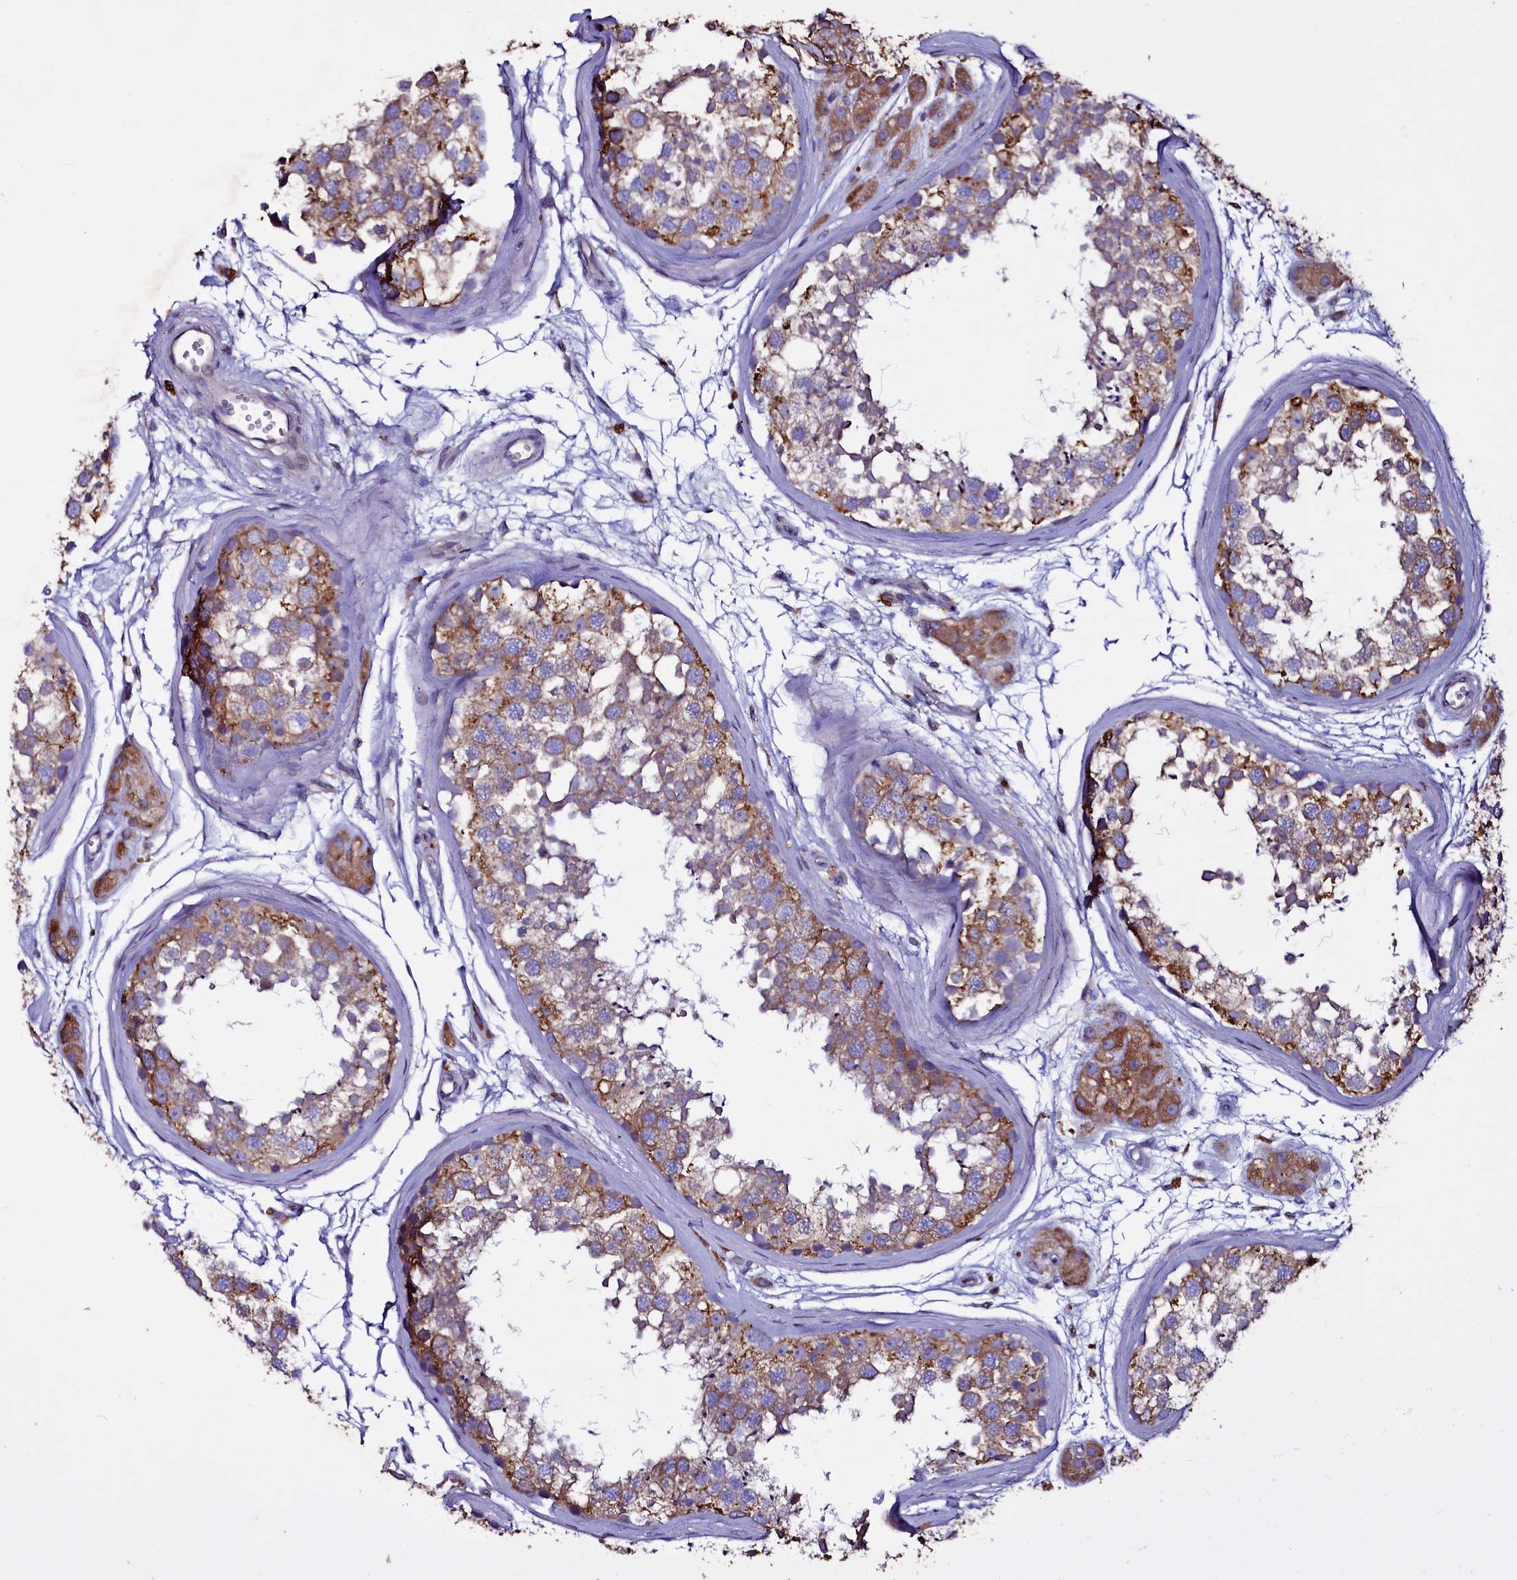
{"staining": {"intensity": "moderate", "quantity": ">75%", "location": "cytoplasmic/membranous"}, "tissue": "testis", "cell_type": "Cells in seminiferous ducts", "image_type": "normal", "snomed": [{"axis": "morphology", "description": "Normal tissue, NOS"}, {"axis": "topography", "description": "Testis"}], "caption": "The image displays immunohistochemical staining of benign testis. There is moderate cytoplasmic/membranous expression is present in approximately >75% of cells in seminiferous ducts. The staining is performed using DAB (3,3'-diaminobenzidine) brown chromogen to label protein expression. The nuclei are counter-stained blue using hematoxylin.", "gene": "SELENOT", "patient": {"sex": "male", "age": 56}}